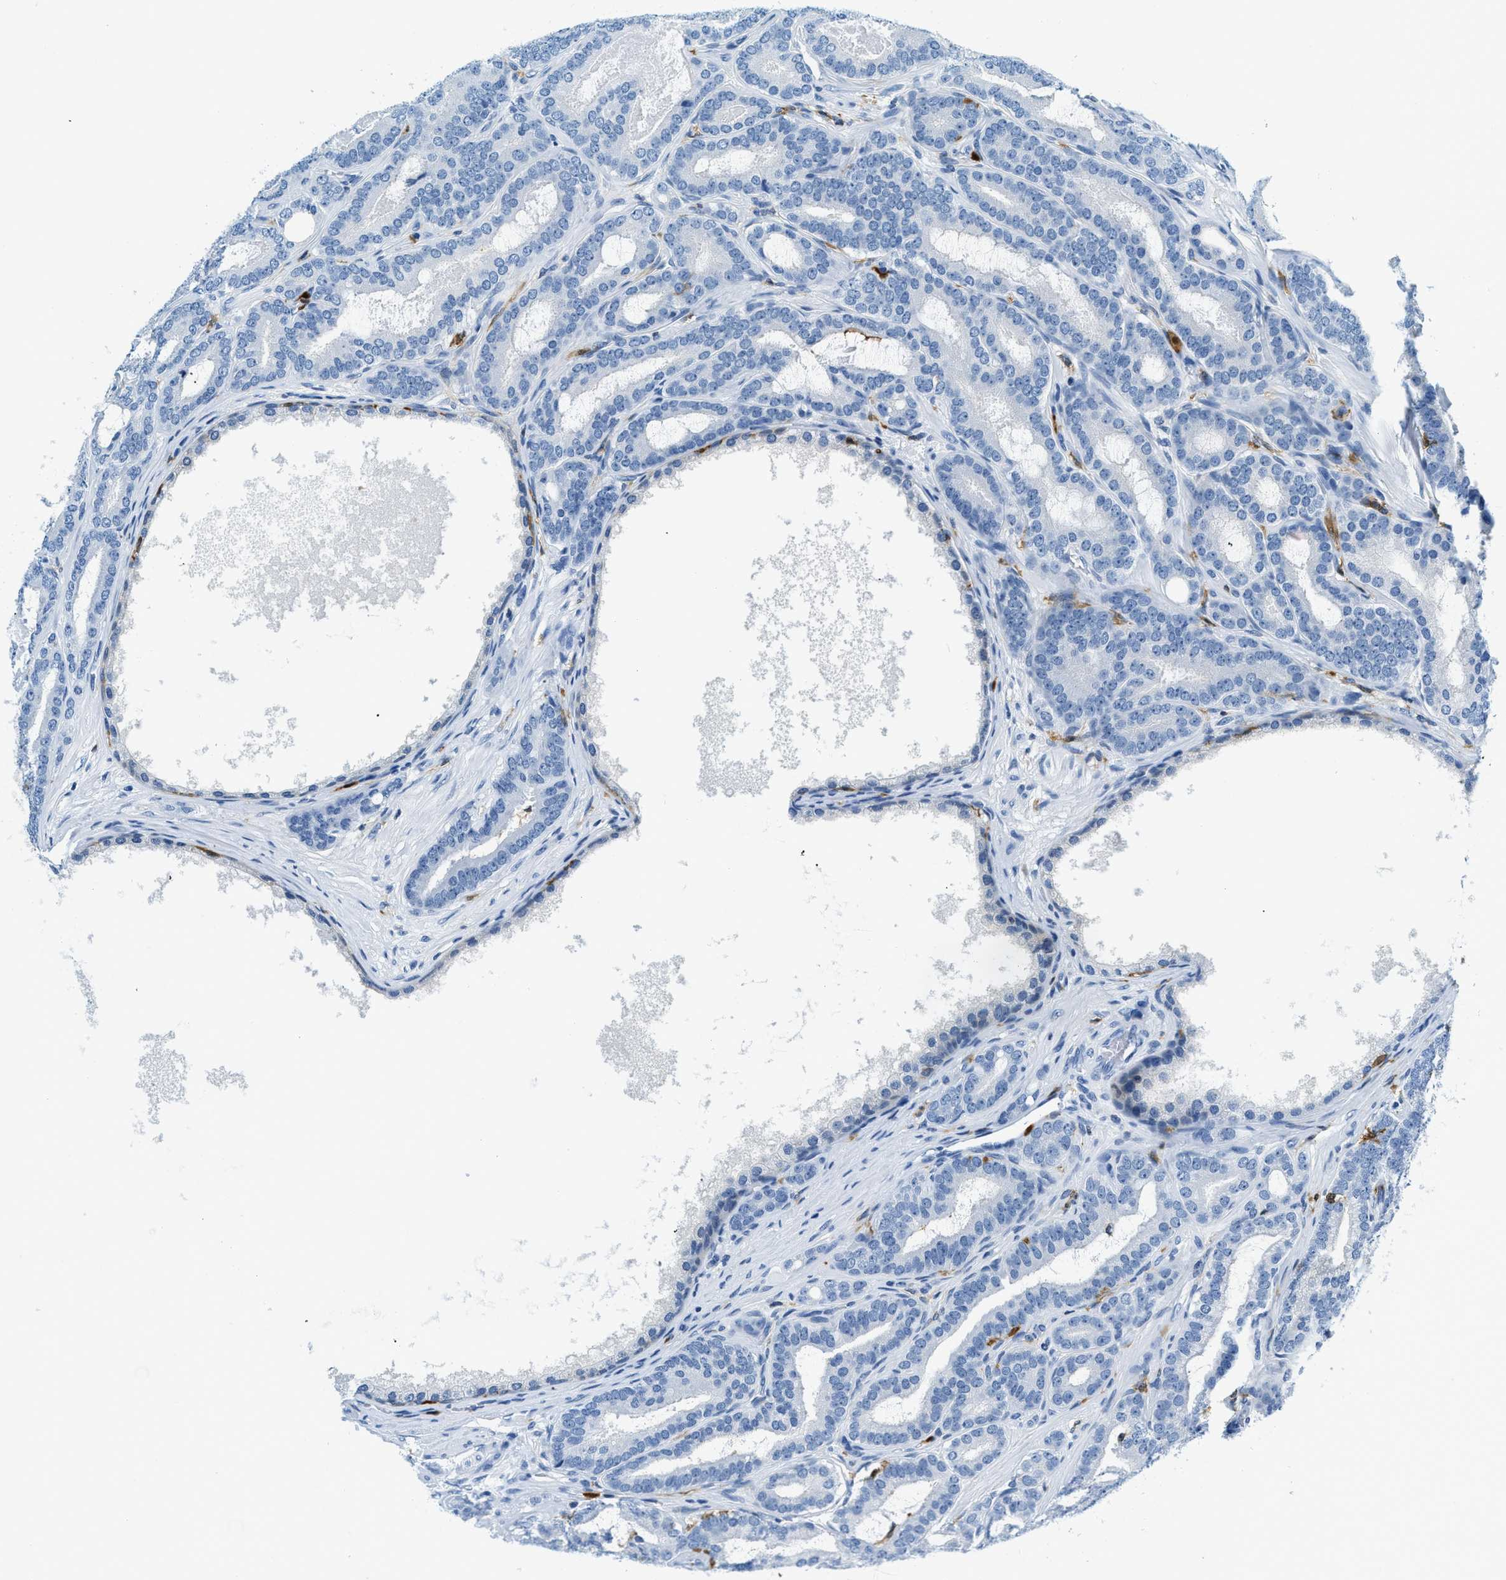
{"staining": {"intensity": "negative", "quantity": "none", "location": "none"}, "tissue": "prostate cancer", "cell_type": "Tumor cells", "image_type": "cancer", "snomed": [{"axis": "morphology", "description": "Adenocarcinoma, High grade"}, {"axis": "topography", "description": "Prostate"}], "caption": "The immunohistochemistry (IHC) photomicrograph has no significant positivity in tumor cells of adenocarcinoma (high-grade) (prostate) tissue.", "gene": "CAPG", "patient": {"sex": "male", "age": 60}}